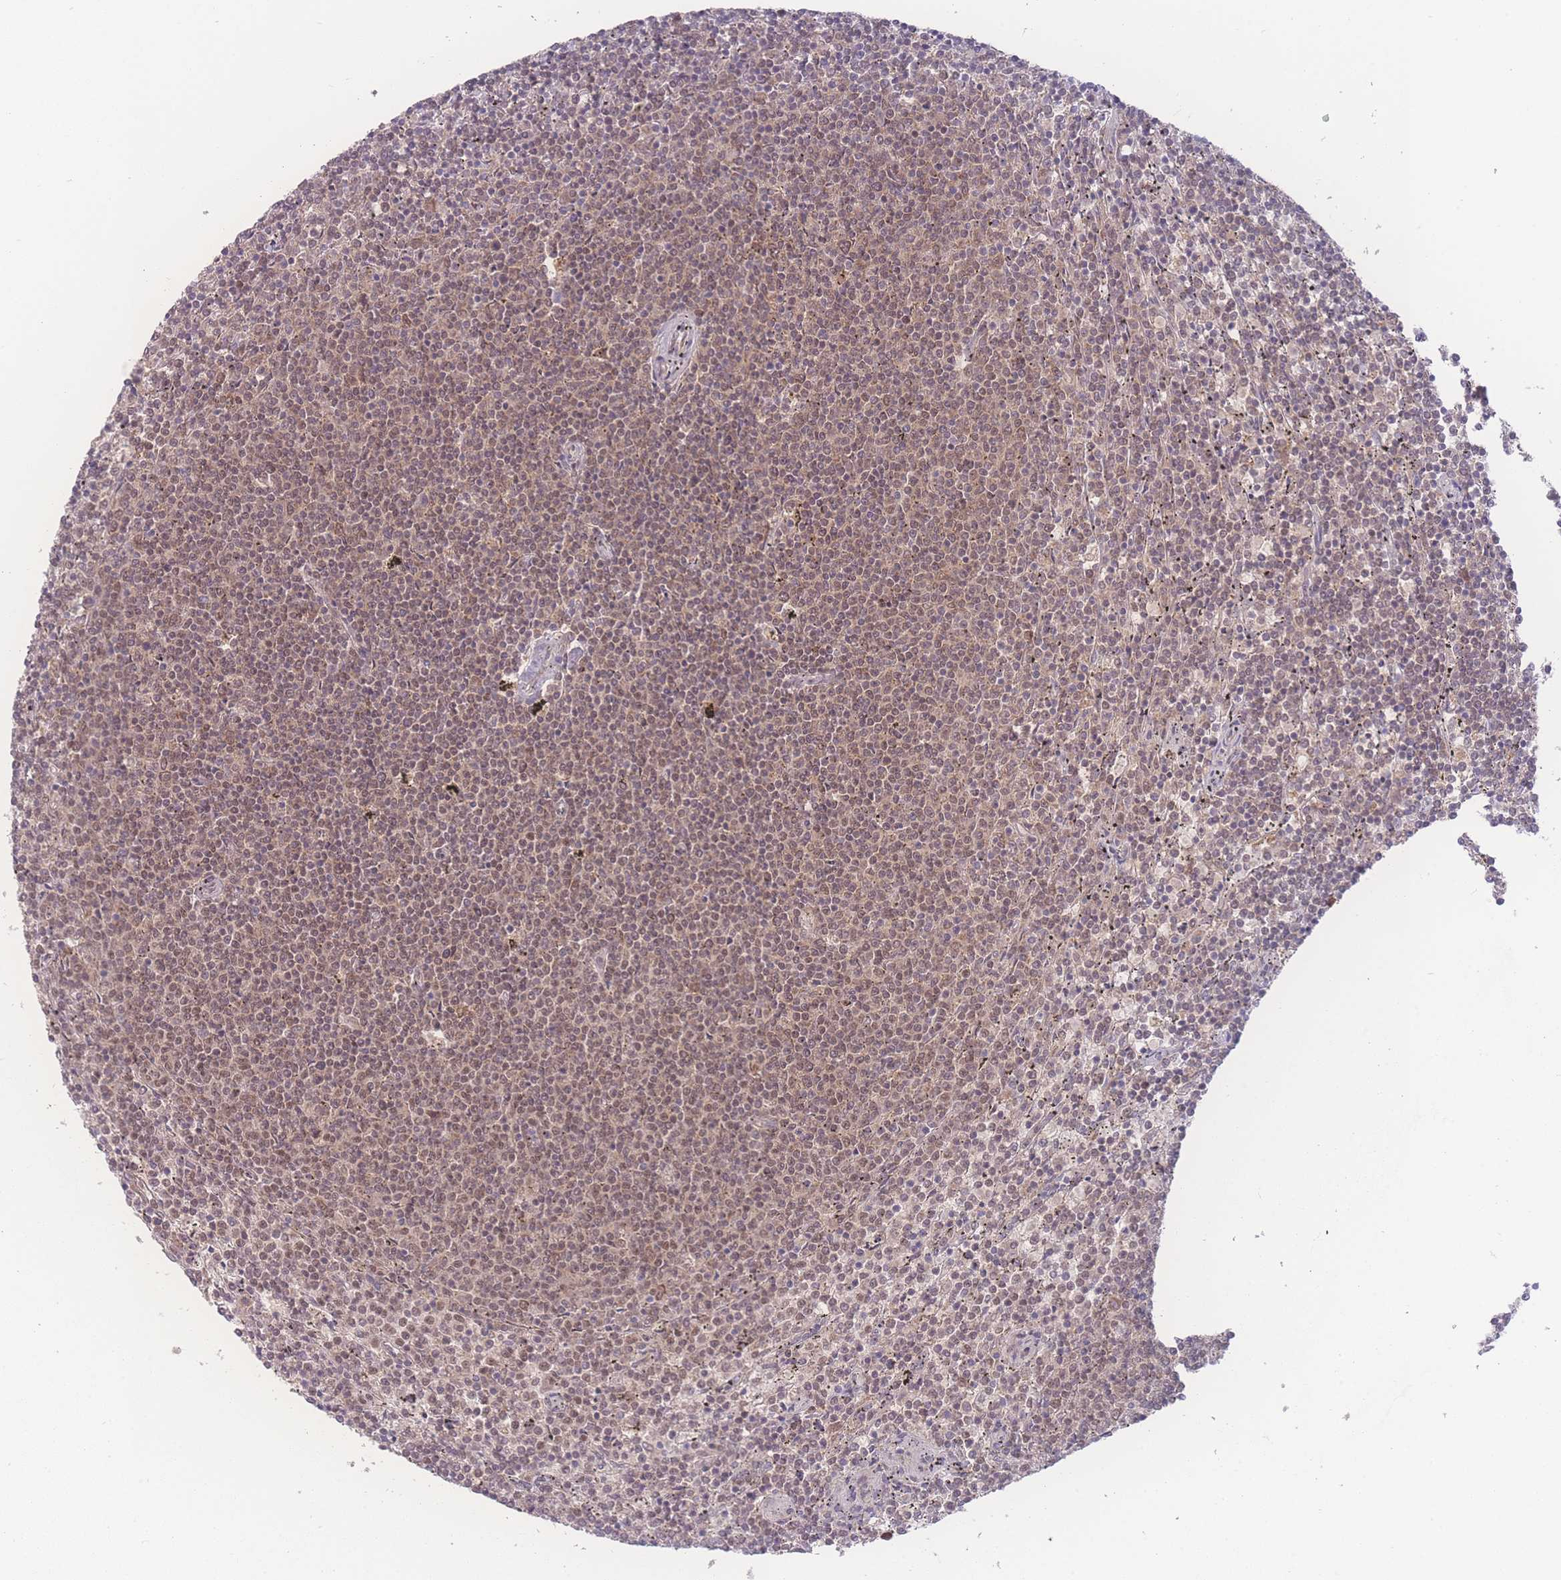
{"staining": {"intensity": "weak", "quantity": ">75%", "location": "cytoplasmic/membranous,nuclear"}, "tissue": "lymphoma", "cell_type": "Tumor cells", "image_type": "cancer", "snomed": [{"axis": "morphology", "description": "Malignant lymphoma, non-Hodgkin's type, Low grade"}, {"axis": "topography", "description": "Spleen"}], "caption": "High-magnification brightfield microscopy of lymphoma stained with DAB (brown) and counterstained with hematoxylin (blue). tumor cells exhibit weak cytoplasmic/membranous and nuclear staining is appreciated in approximately>75% of cells.", "gene": "RAVER1", "patient": {"sex": "female", "age": 50}}